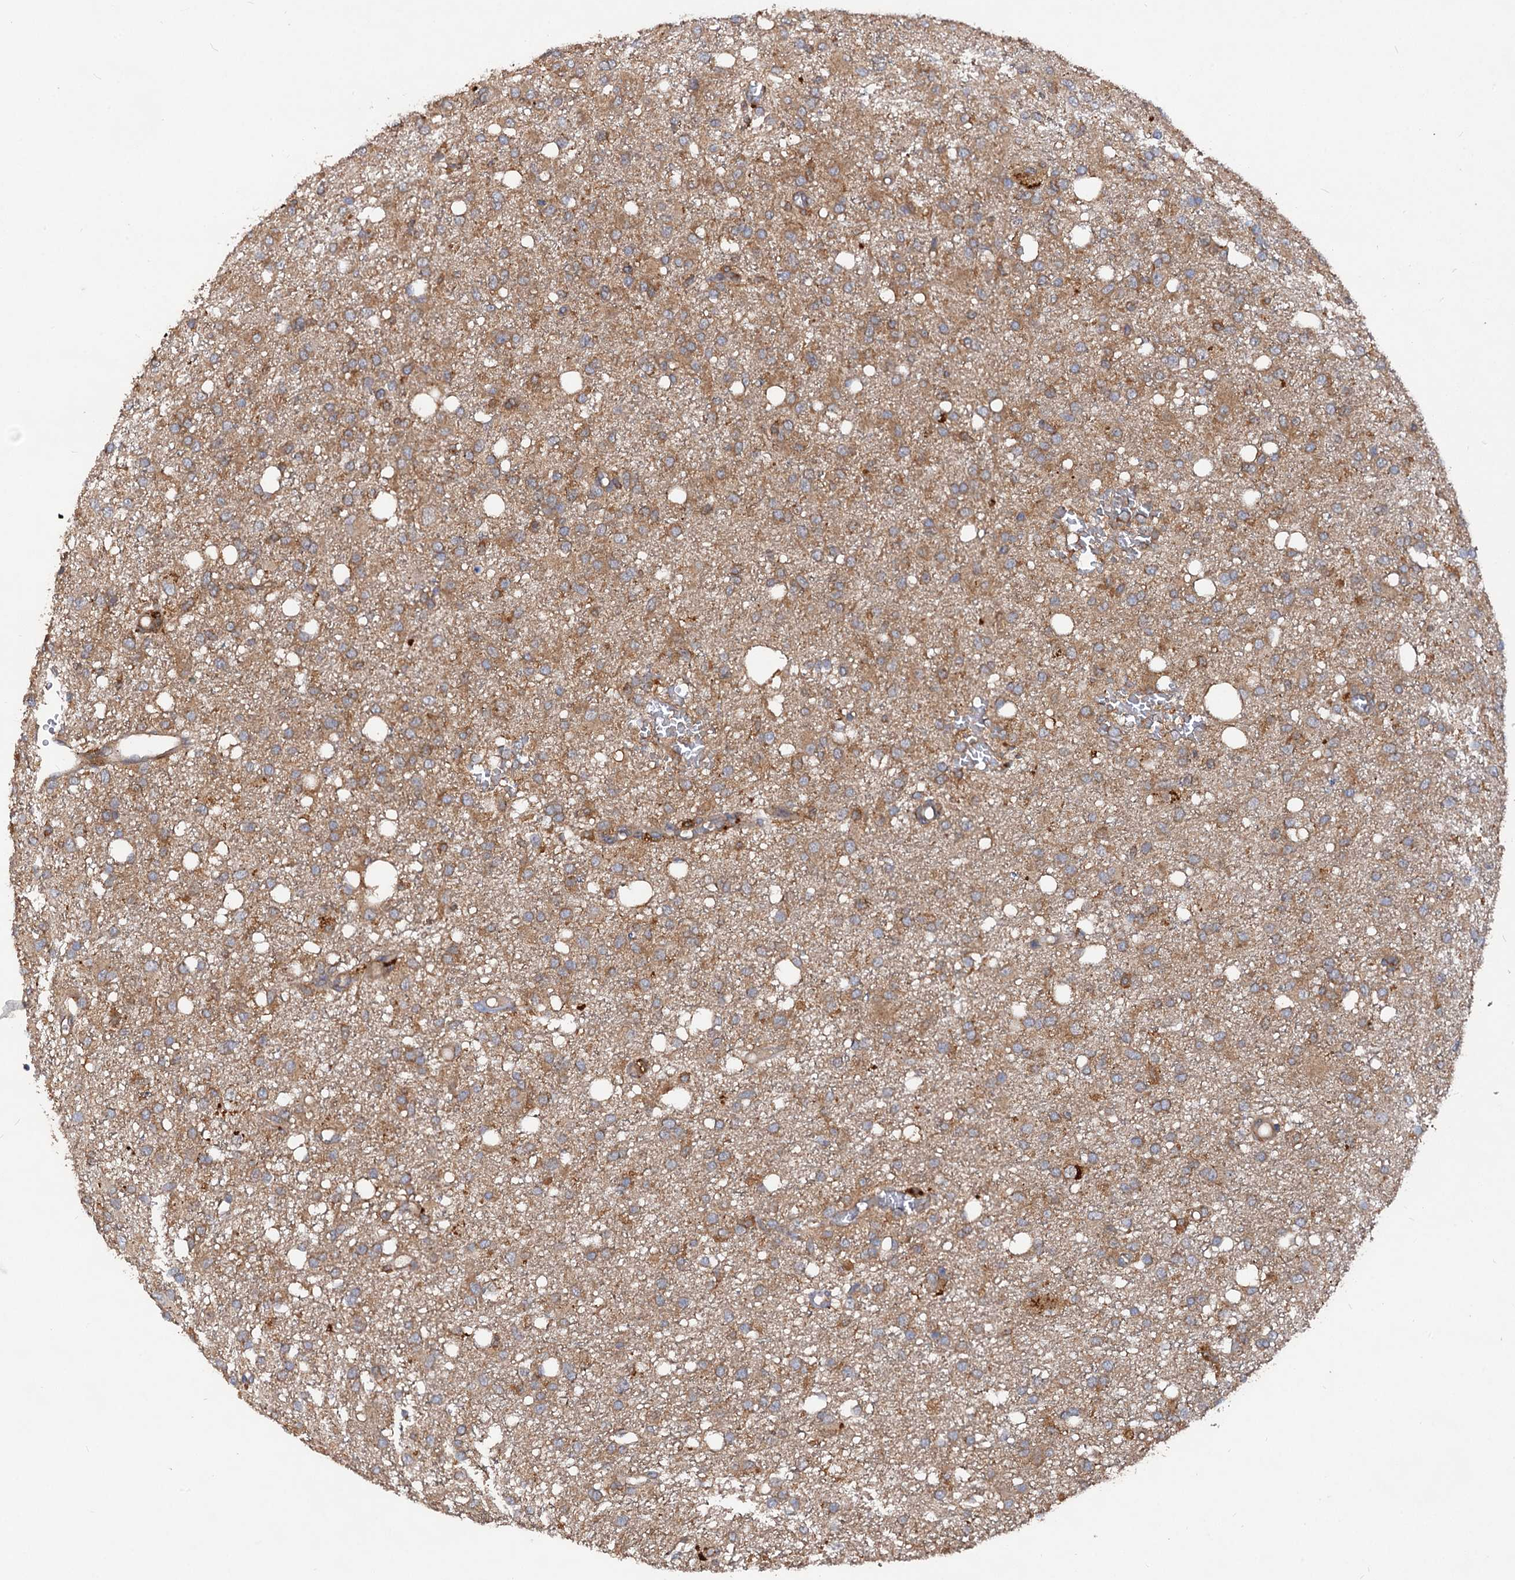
{"staining": {"intensity": "moderate", "quantity": "25%-75%", "location": "cytoplasmic/membranous"}, "tissue": "glioma", "cell_type": "Tumor cells", "image_type": "cancer", "snomed": [{"axis": "morphology", "description": "Glioma, malignant, High grade"}, {"axis": "topography", "description": "Brain"}], "caption": "This is an image of immunohistochemistry (IHC) staining of glioma, which shows moderate staining in the cytoplasmic/membranous of tumor cells.", "gene": "VPS29", "patient": {"sex": "female", "age": 59}}